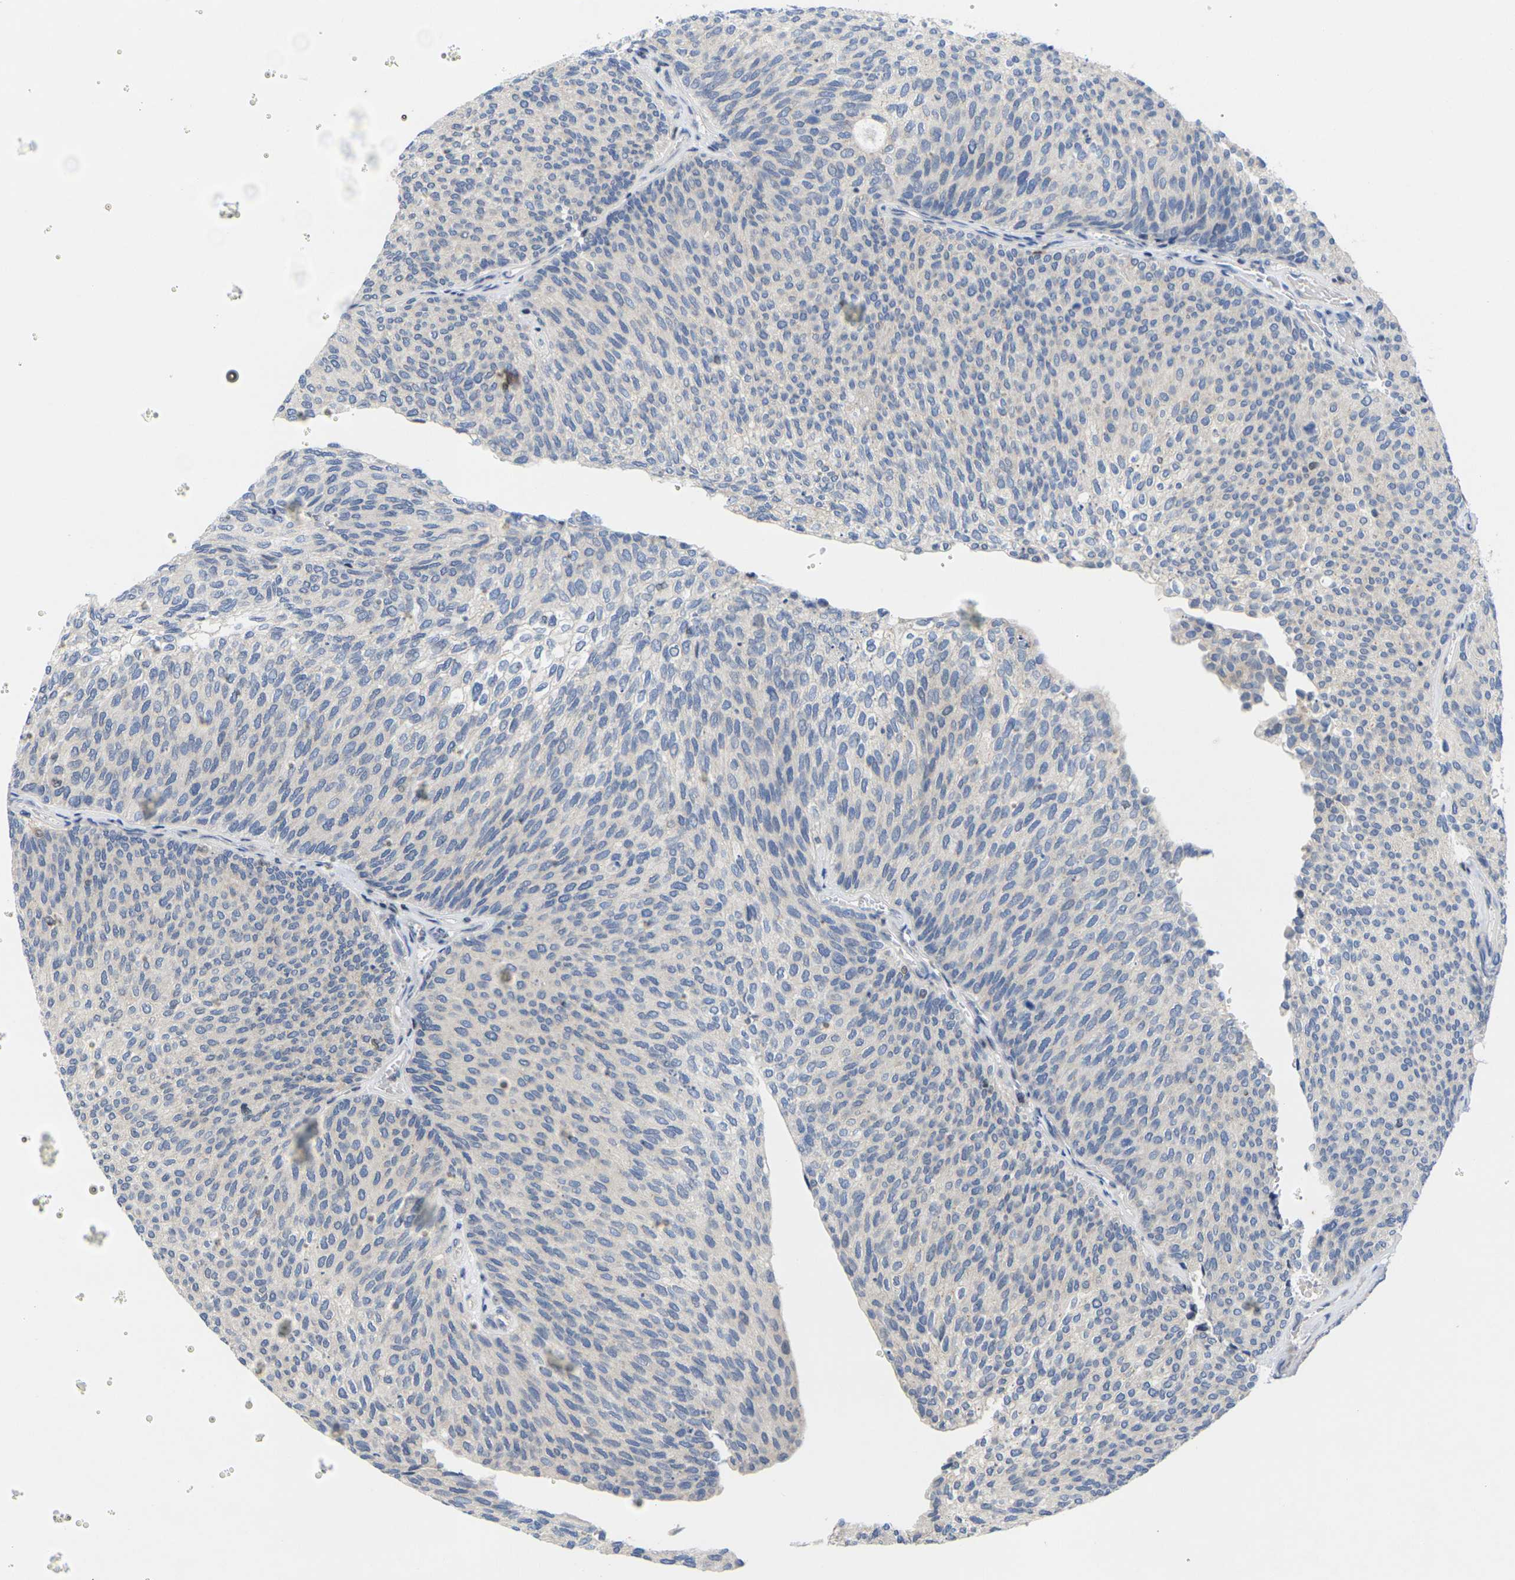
{"staining": {"intensity": "negative", "quantity": "none", "location": "none"}, "tissue": "urothelial cancer", "cell_type": "Tumor cells", "image_type": "cancer", "snomed": [{"axis": "morphology", "description": "Urothelial carcinoma, Low grade"}, {"axis": "topography", "description": "Urinary bladder"}], "caption": "Immunohistochemical staining of human urothelial cancer displays no significant expression in tumor cells.", "gene": "IKZF1", "patient": {"sex": "female", "age": 79}}